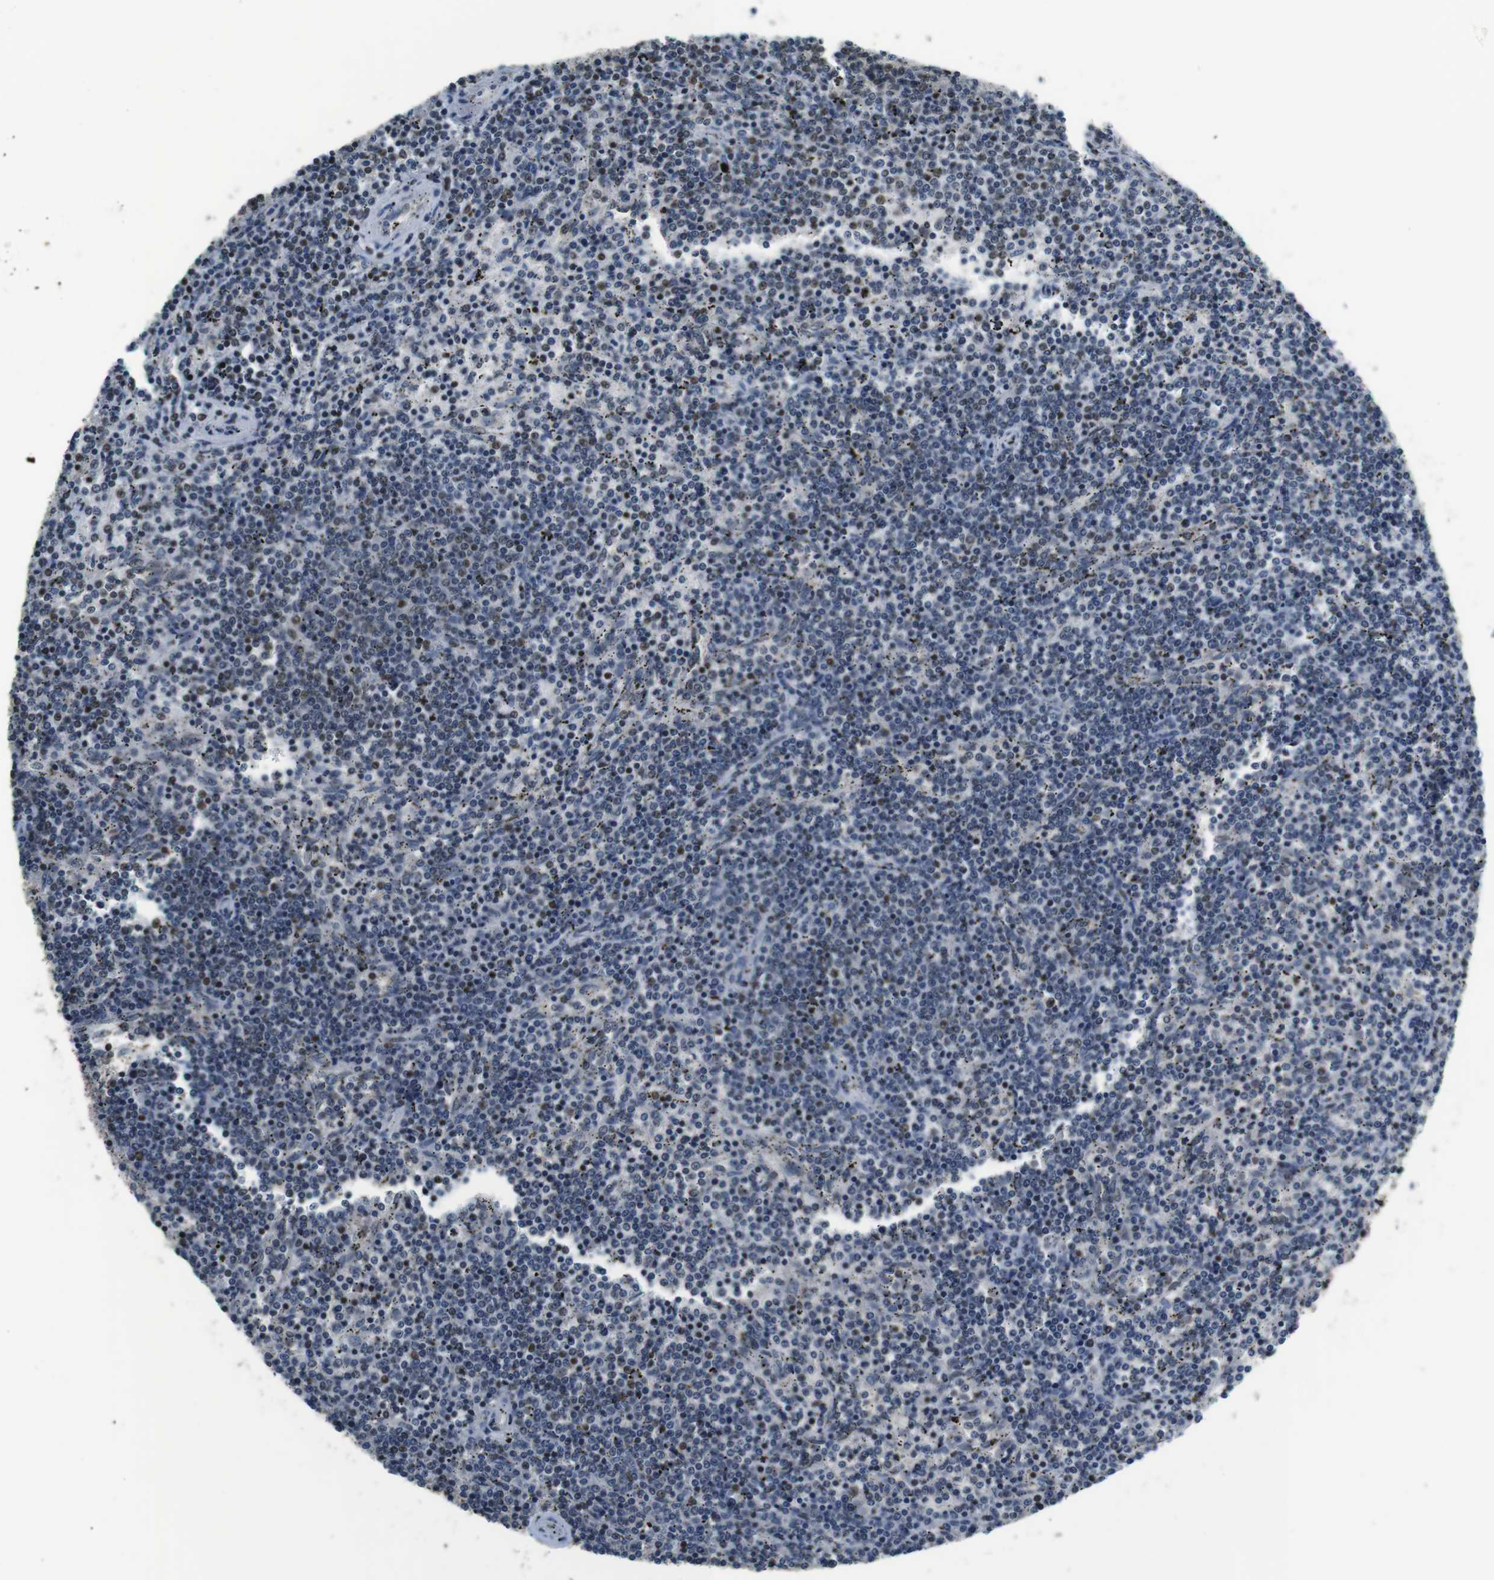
{"staining": {"intensity": "negative", "quantity": "none", "location": "none"}, "tissue": "lymphoma", "cell_type": "Tumor cells", "image_type": "cancer", "snomed": [{"axis": "morphology", "description": "Malignant lymphoma, non-Hodgkin's type, Low grade"}, {"axis": "topography", "description": "Spleen"}], "caption": "The immunohistochemistry micrograph has no significant expression in tumor cells of lymphoma tissue. (Immunohistochemistry (ihc), brightfield microscopy, high magnification).", "gene": "NEK4", "patient": {"sex": "female", "age": 50}}